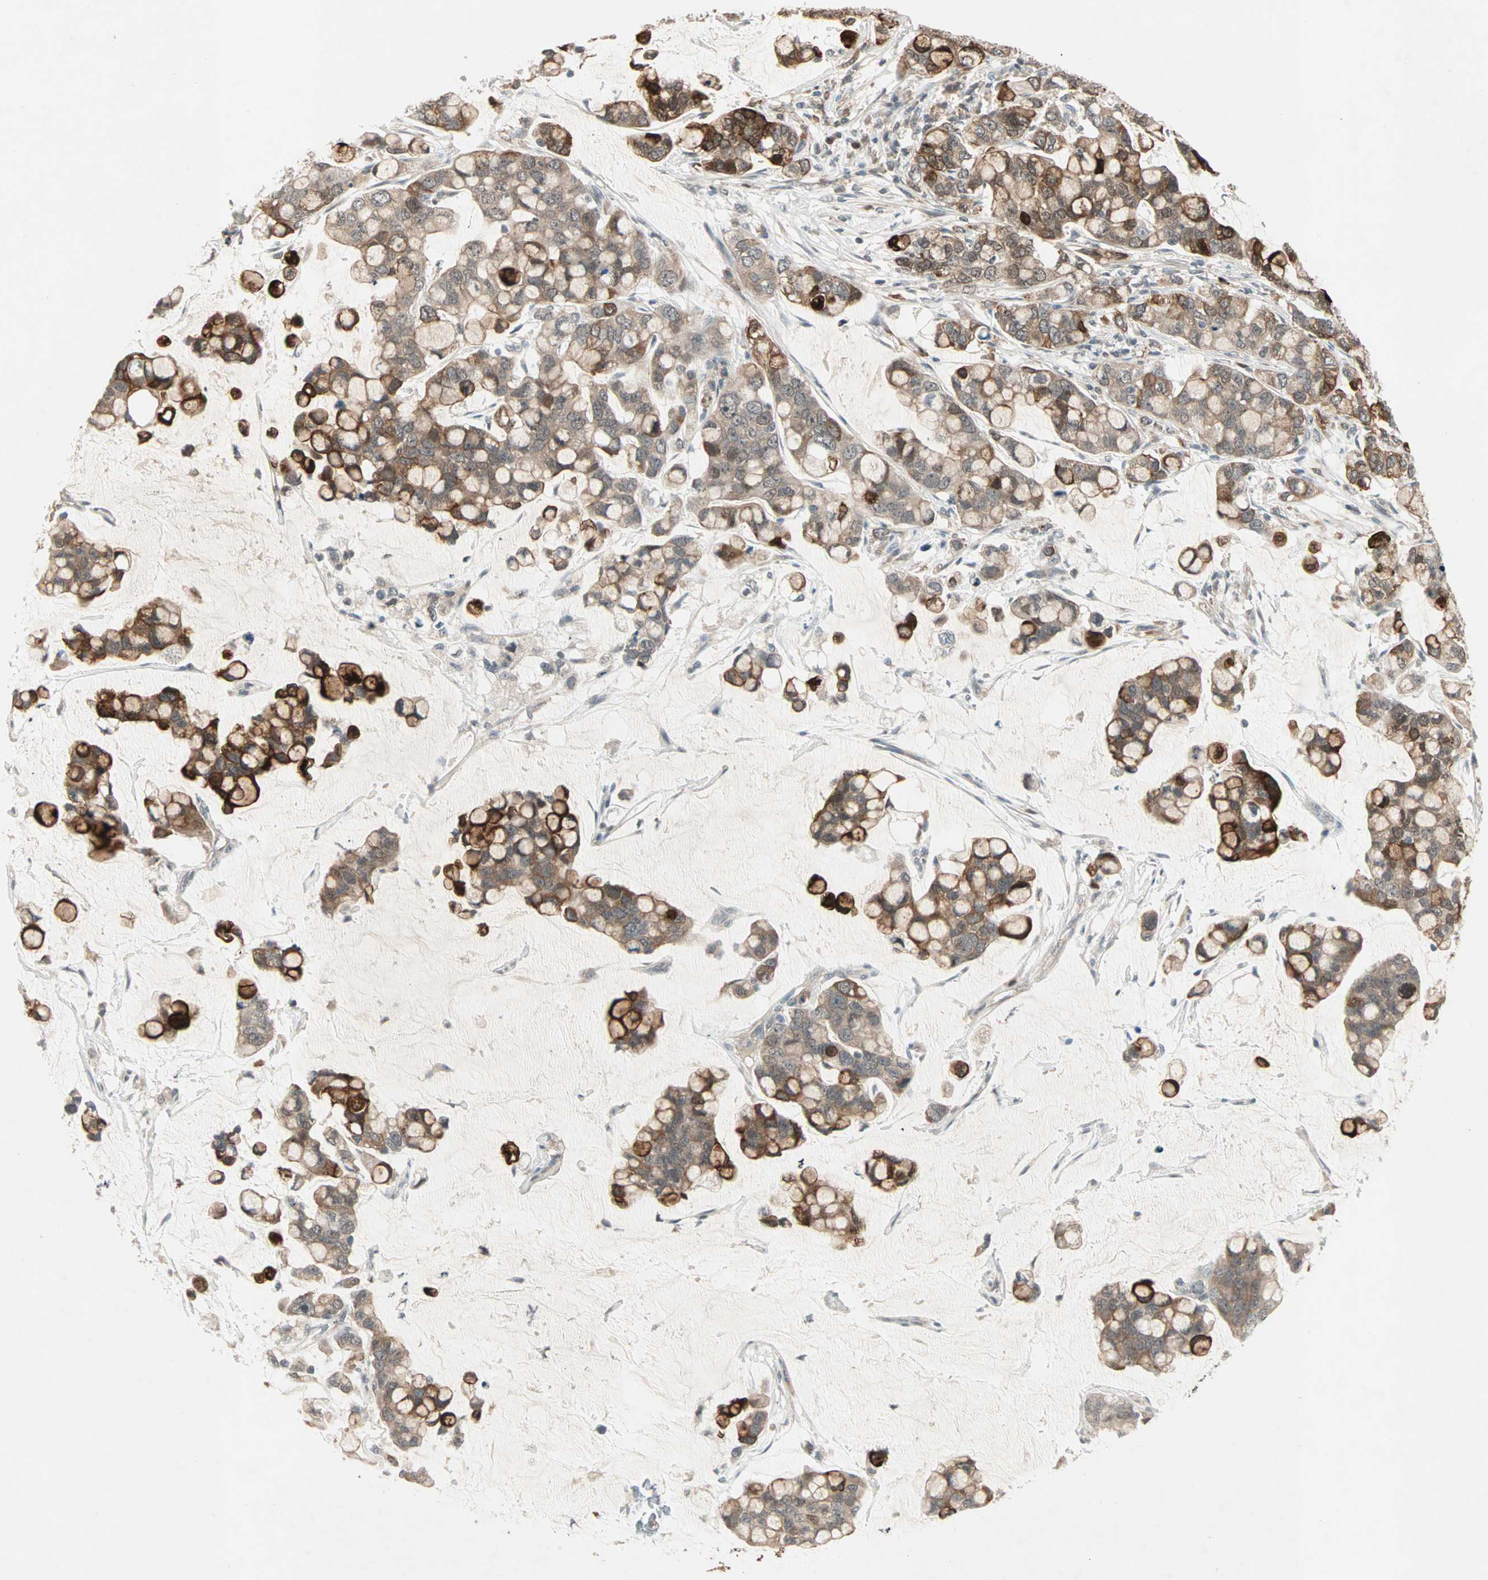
{"staining": {"intensity": "strong", "quantity": ">75%", "location": "cytoplasmic/membranous"}, "tissue": "stomach cancer", "cell_type": "Tumor cells", "image_type": "cancer", "snomed": [{"axis": "morphology", "description": "Adenocarcinoma, NOS"}, {"axis": "topography", "description": "Stomach, lower"}], "caption": "About >75% of tumor cells in human stomach cancer reveal strong cytoplasmic/membranous protein expression as visualized by brown immunohistochemical staining.", "gene": "RTL6", "patient": {"sex": "male", "age": 84}}